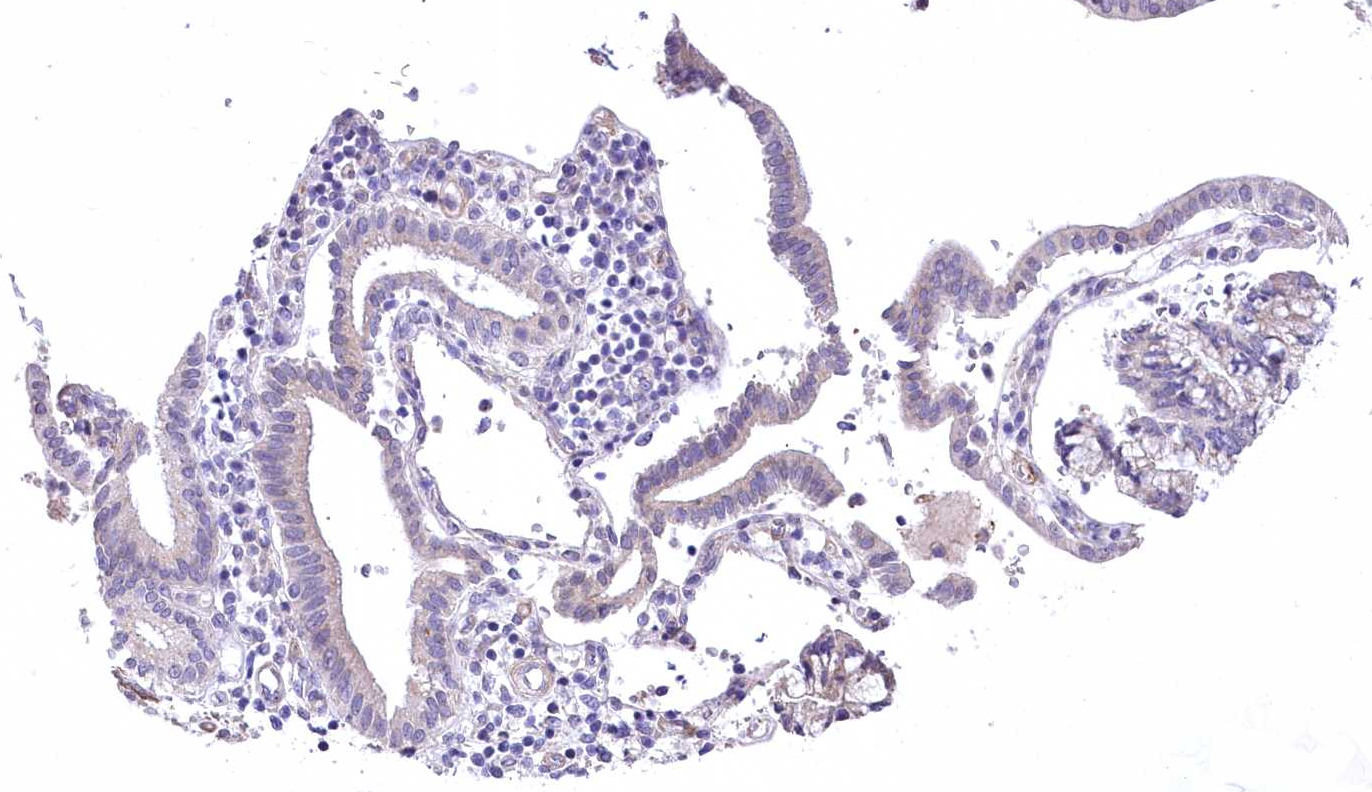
{"staining": {"intensity": "negative", "quantity": "none", "location": "none"}, "tissue": "pancreatic cancer", "cell_type": "Tumor cells", "image_type": "cancer", "snomed": [{"axis": "morphology", "description": "Adenocarcinoma, NOS"}, {"axis": "topography", "description": "Pancreas"}], "caption": "This is an IHC photomicrograph of human pancreatic adenocarcinoma. There is no expression in tumor cells.", "gene": "RDH16", "patient": {"sex": "female", "age": 73}}